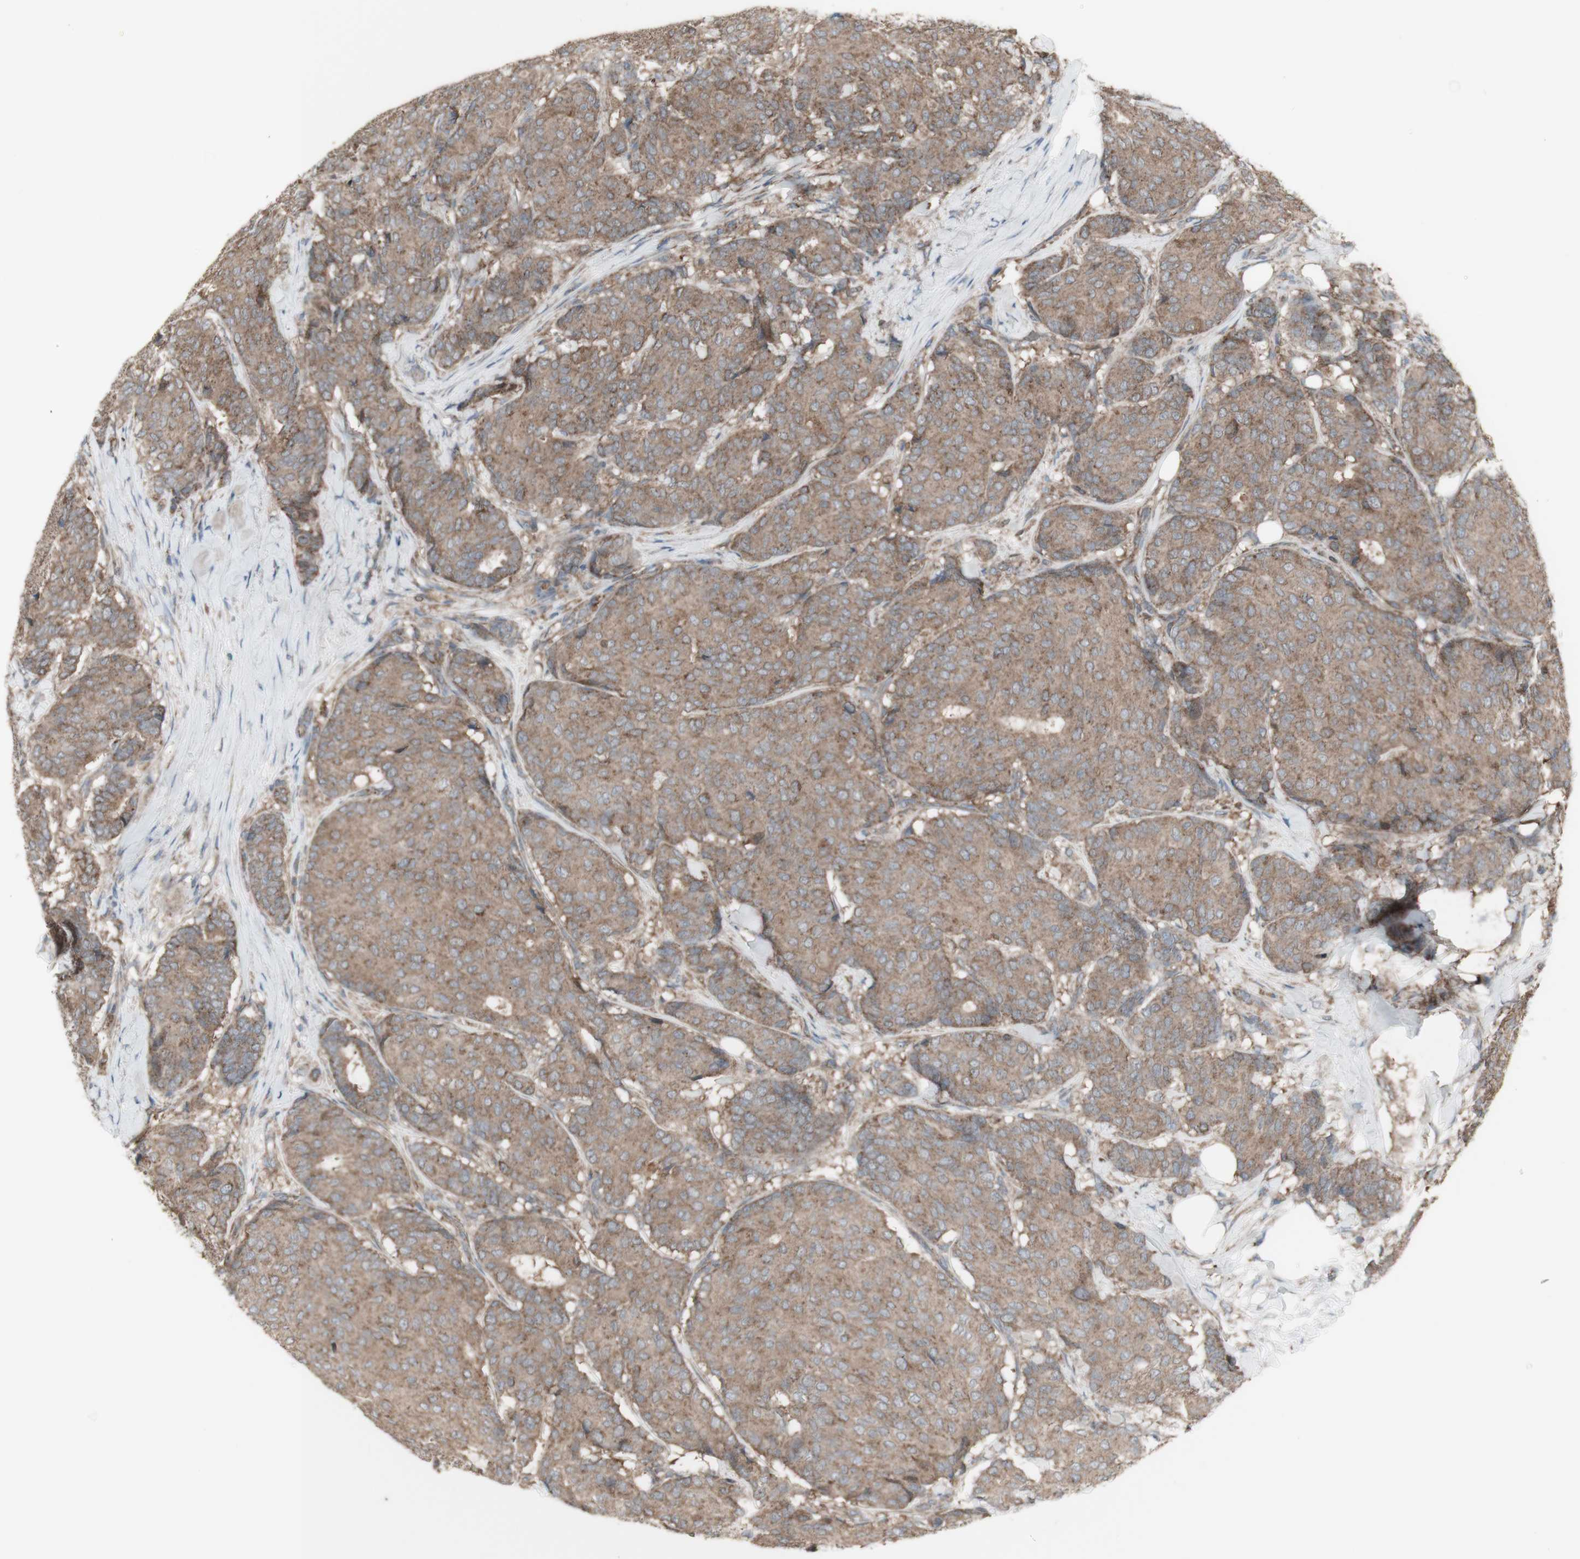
{"staining": {"intensity": "moderate", "quantity": ">75%", "location": "cytoplasmic/membranous"}, "tissue": "breast cancer", "cell_type": "Tumor cells", "image_type": "cancer", "snomed": [{"axis": "morphology", "description": "Duct carcinoma"}, {"axis": "topography", "description": "Breast"}], "caption": "IHC histopathology image of human breast cancer stained for a protein (brown), which displays medium levels of moderate cytoplasmic/membranous staining in approximately >75% of tumor cells.", "gene": "SHC1", "patient": {"sex": "female", "age": 75}}